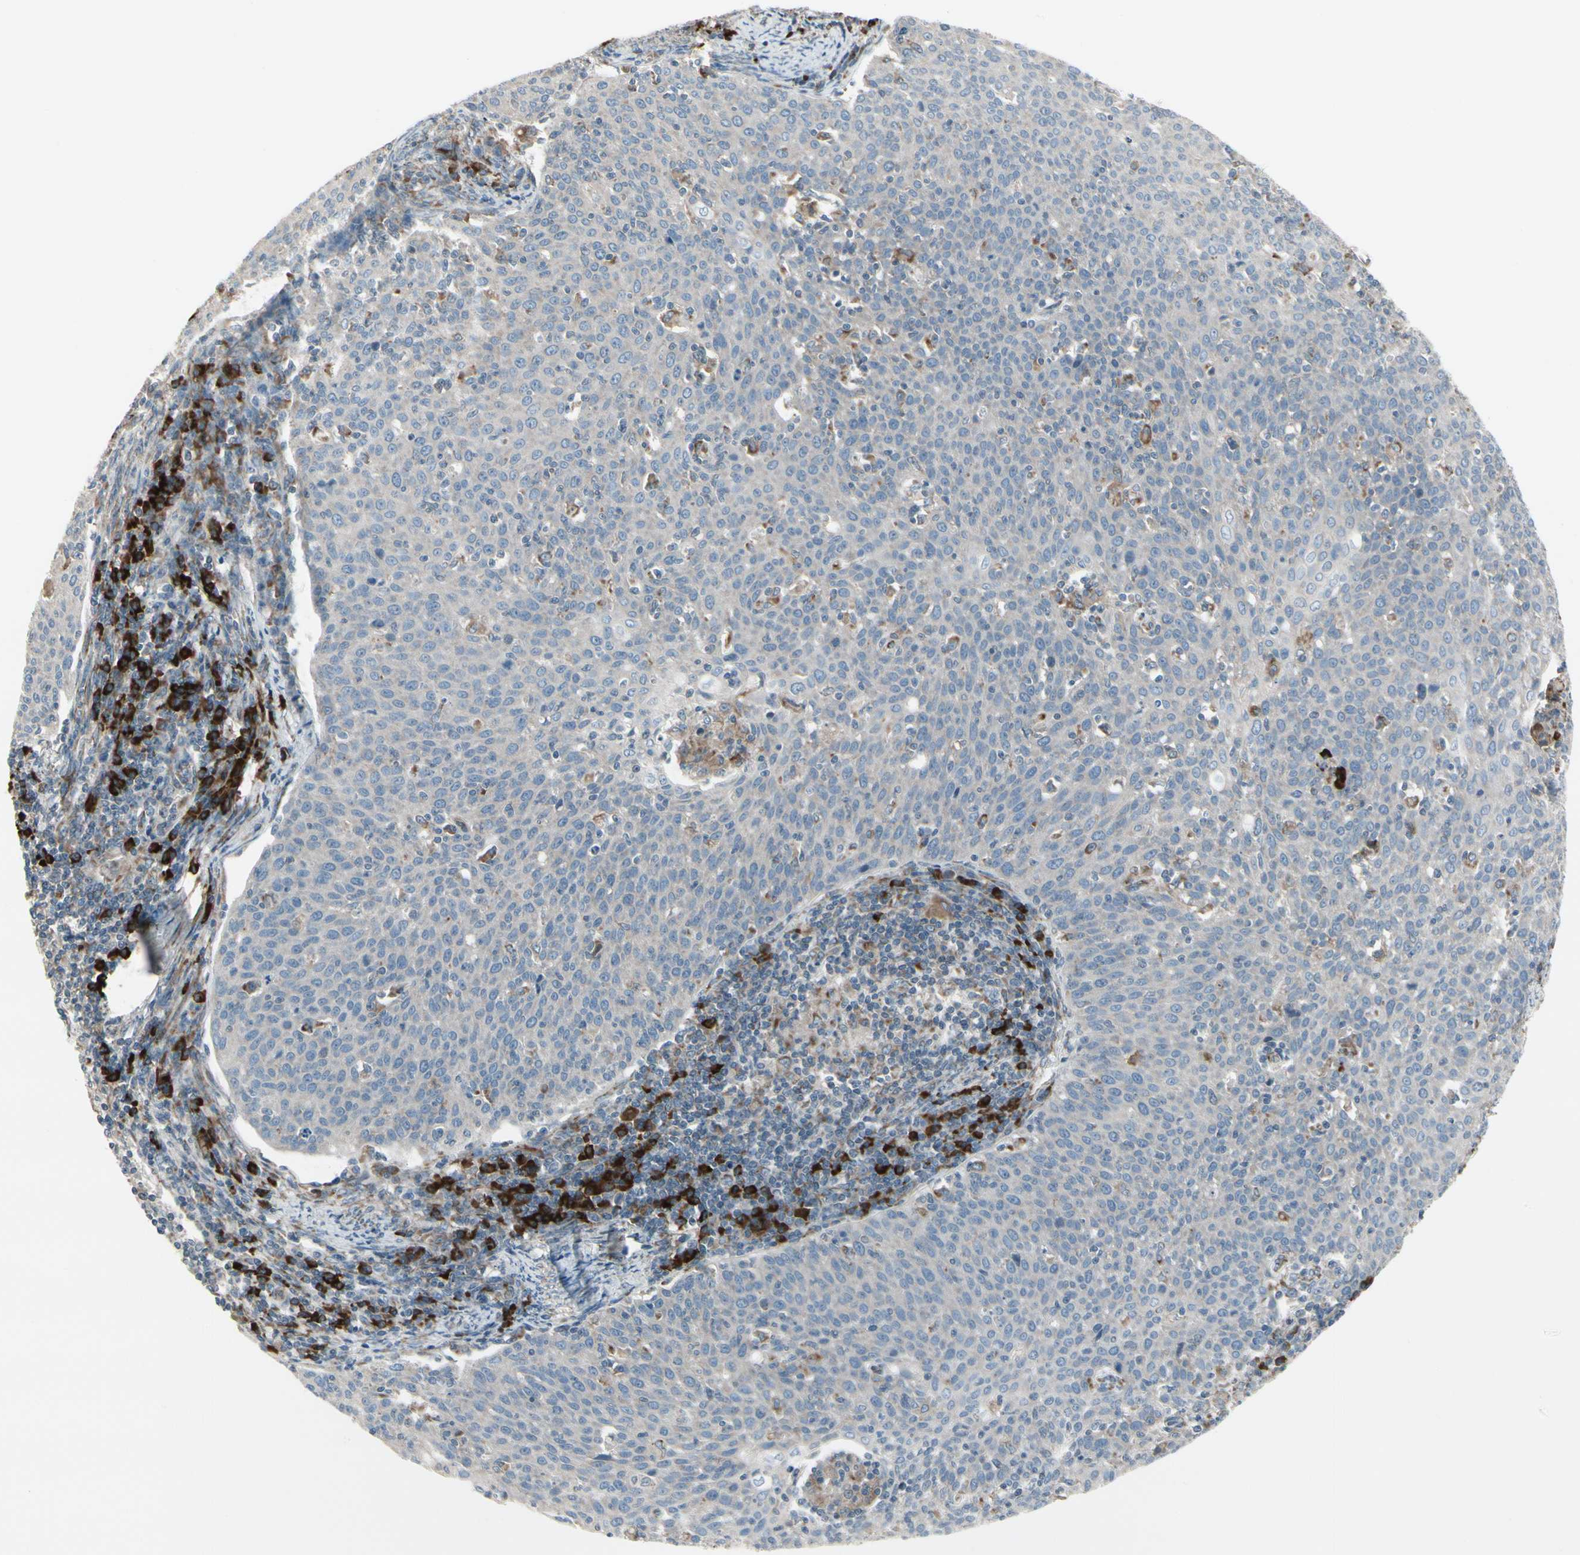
{"staining": {"intensity": "negative", "quantity": "none", "location": "none"}, "tissue": "cervical cancer", "cell_type": "Tumor cells", "image_type": "cancer", "snomed": [{"axis": "morphology", "description": "Squamous cell carcinoma, NOS"}, {"axis": "topography", "description": "Cervix"}], "caption": "Cervical cancer was stained to show a protein in brown. There is no significant staining in tumor cells.", "gene": "FNDC3A", "patient": {"sex": "female", "age": 38}}